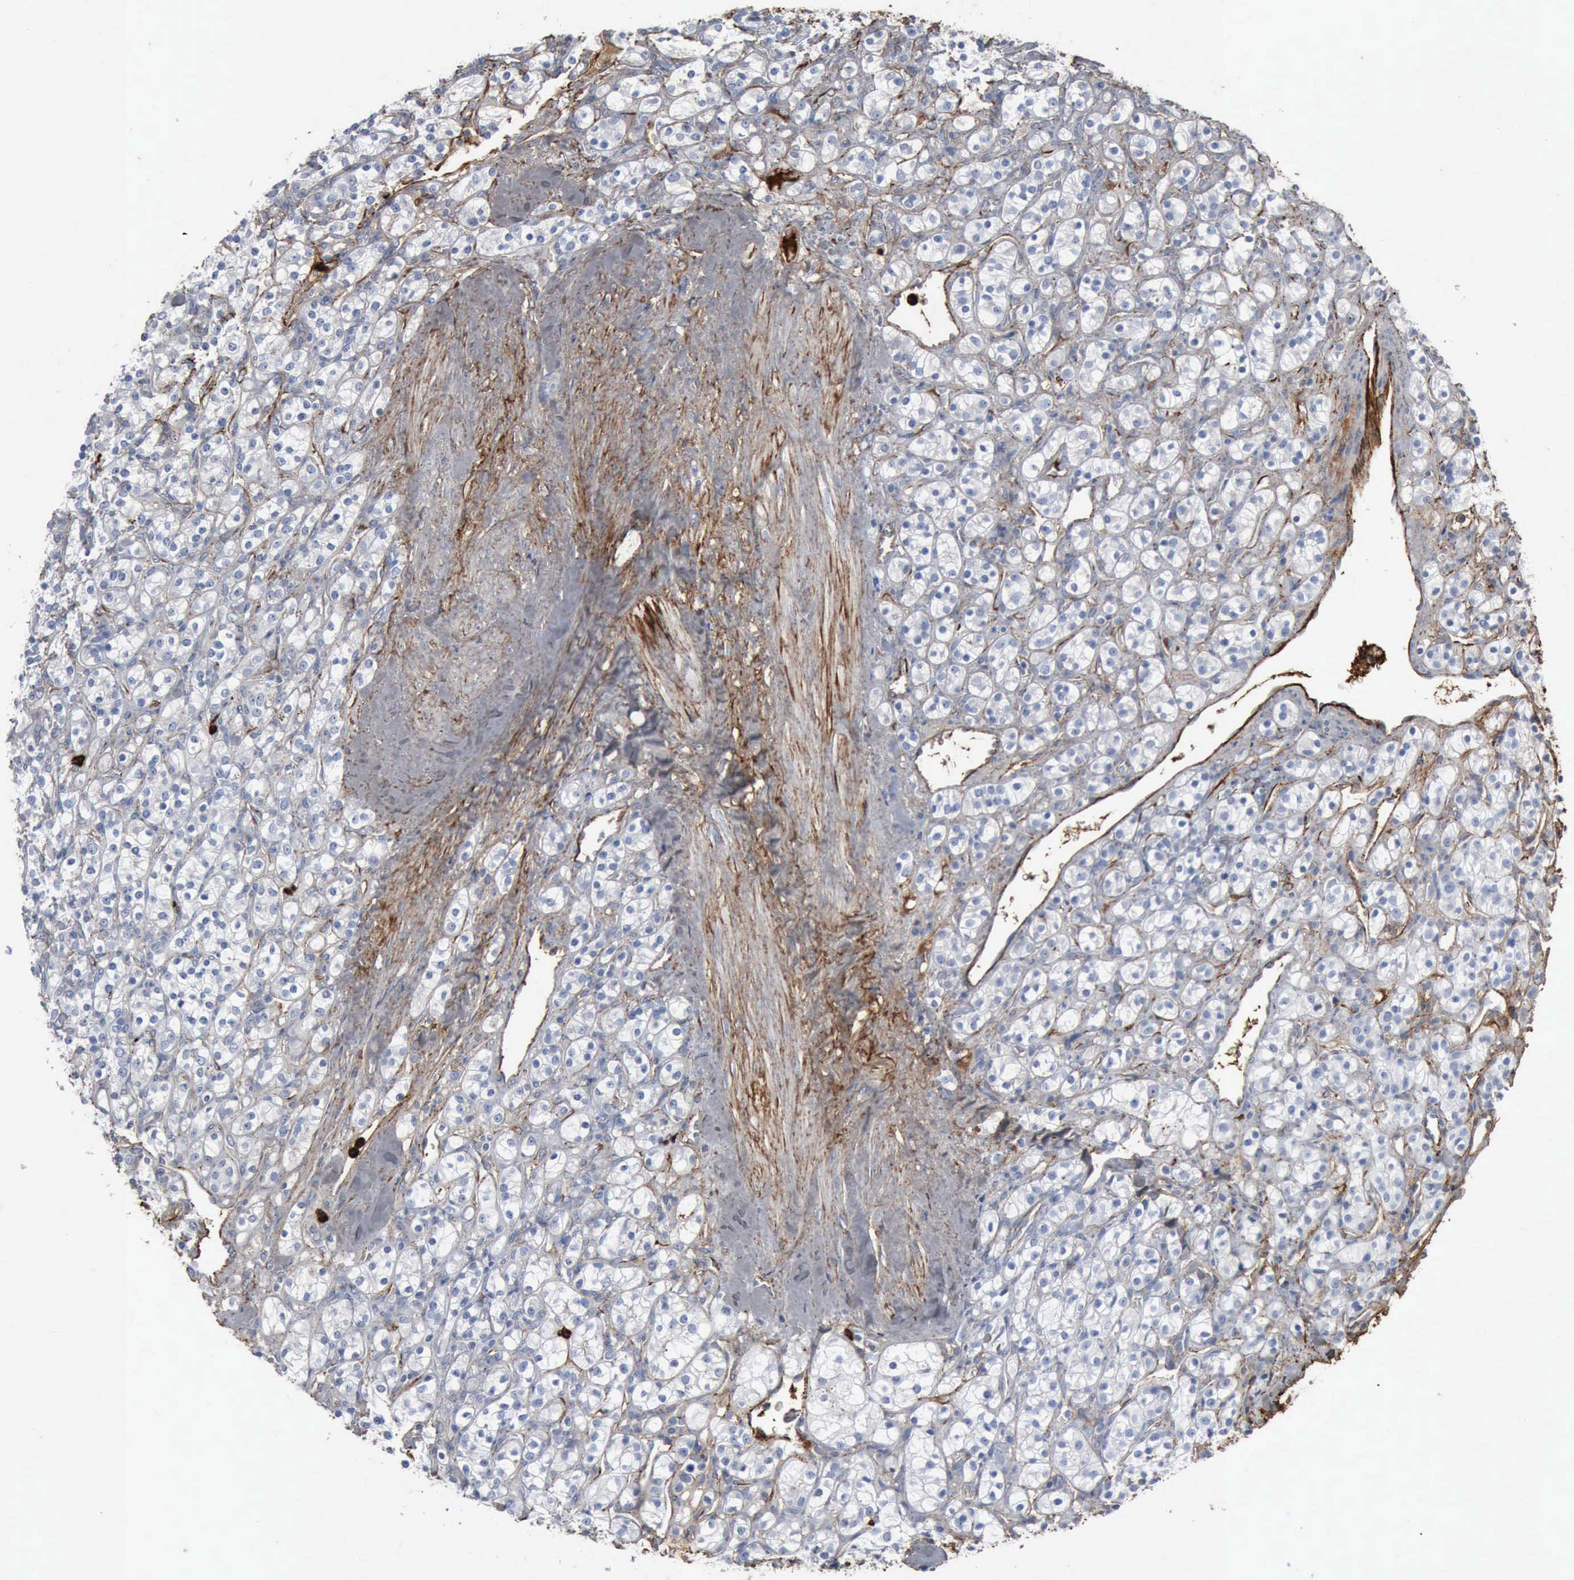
{"staining": {"intensity": "weak", "quantity": "<25%", "location": "cytoplasmic/membranous"}, "tissue": "renal cancer", "cell_type": "Tumor cells", "image_type": "cancer", "snomed": [{"axis": "morphology", "description": "Adenocarcinoma, NOS"}, {"axis": "topography", "description": "Kidney"}], "caption": "The immunohistochemistry (IHC) micrograph has no significant staining in tumor cells of adenocarcinoma (renal) tissue.", "gene": "FN1", "patient": {"sex": "male", "age": 77}}